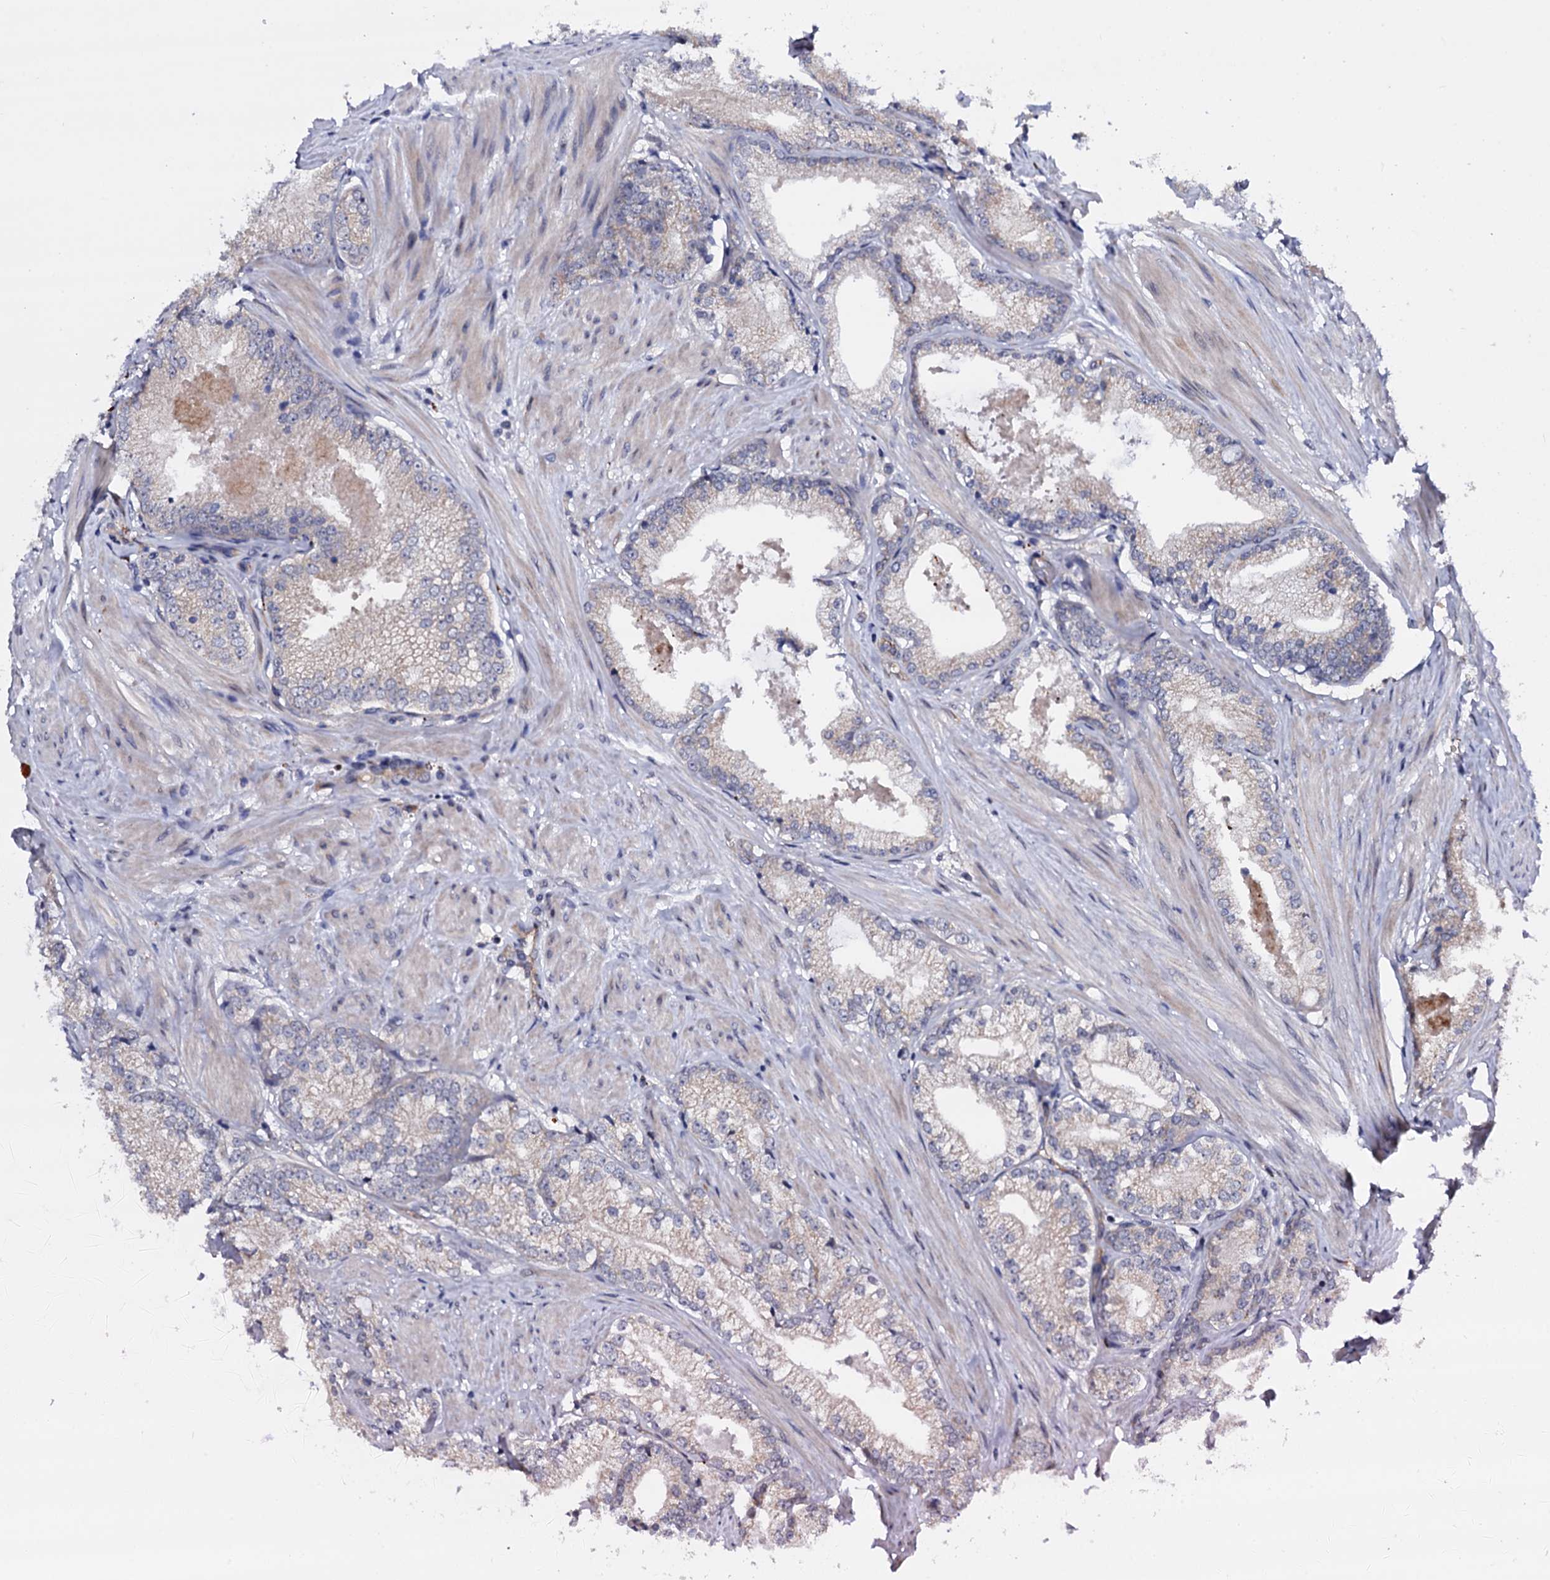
{"staining": {"intensity": "negative", "quantity": "none", "location": "none"}, "tissue": "prostate cancer", "cell_type": "Tumor cells", "image_type": "cancer", "snomed": [{"axis": "morphology", "description": "Adenocarcinoma, High grade"}, {"axis": "topography", "description": "Prostate"}], "caption": "Tumor cells show no significant protein staining in prostate cancer.", "gene": "GAREM1", "patient": {"sex": "male", "age": 66}}